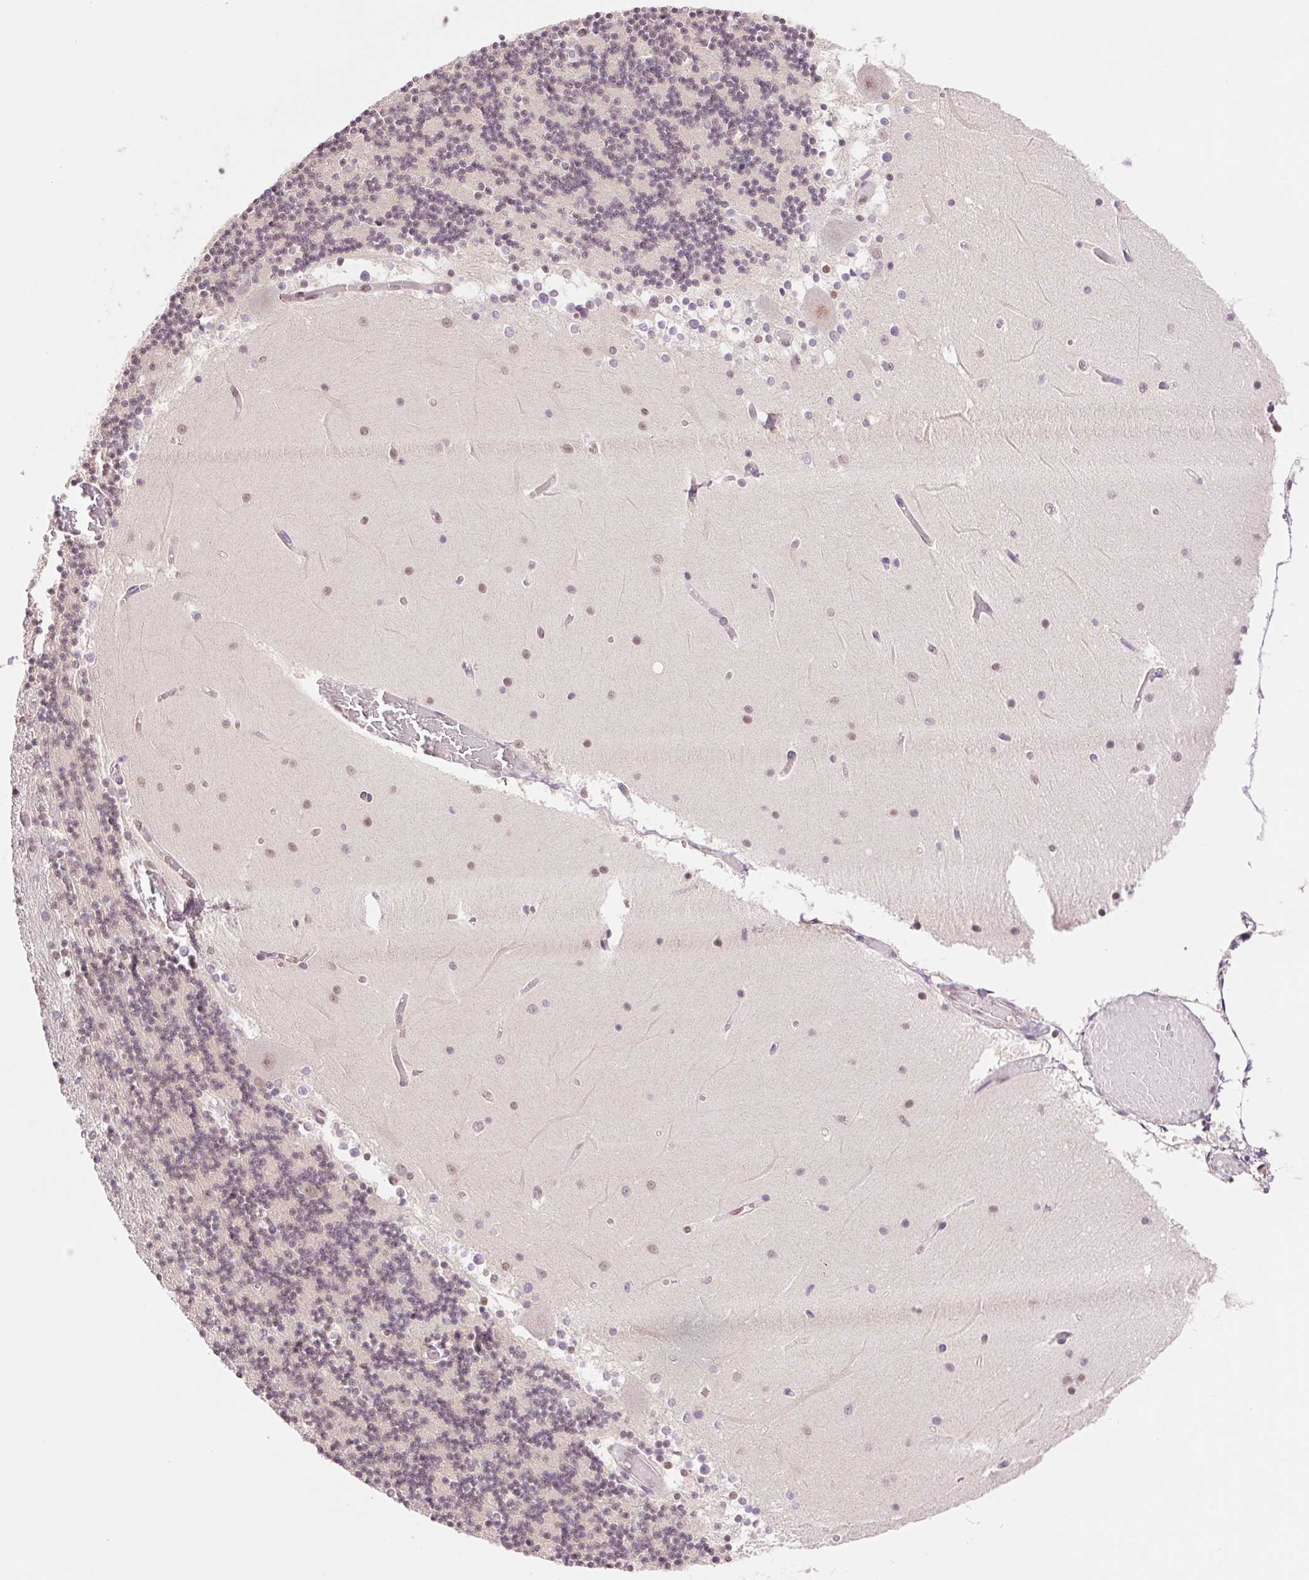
{"staining": {"intensity": "weak", "quantity": "25%-75%", "location": "nuclear"}, "tissue": "cerebellum", "cell_type": "Cells in granular layer", "image_type": "normal", "snomed": [{"axis": "morphology", "description": "Normal tissue, NOS"}, {"axis": "topography", "description": "Cerebellum"}], "caption": "The immunohistochemical stain highlights weak nuclear expression in cells in granular layer of benign cerebellum. The staining is performed using DAB brown chromogen to label protein expression. The nuclei are counter-stained blue using hematoxylin.", "gene": "RPRD1B", "patient": {"sex": "female", "age": 28}}